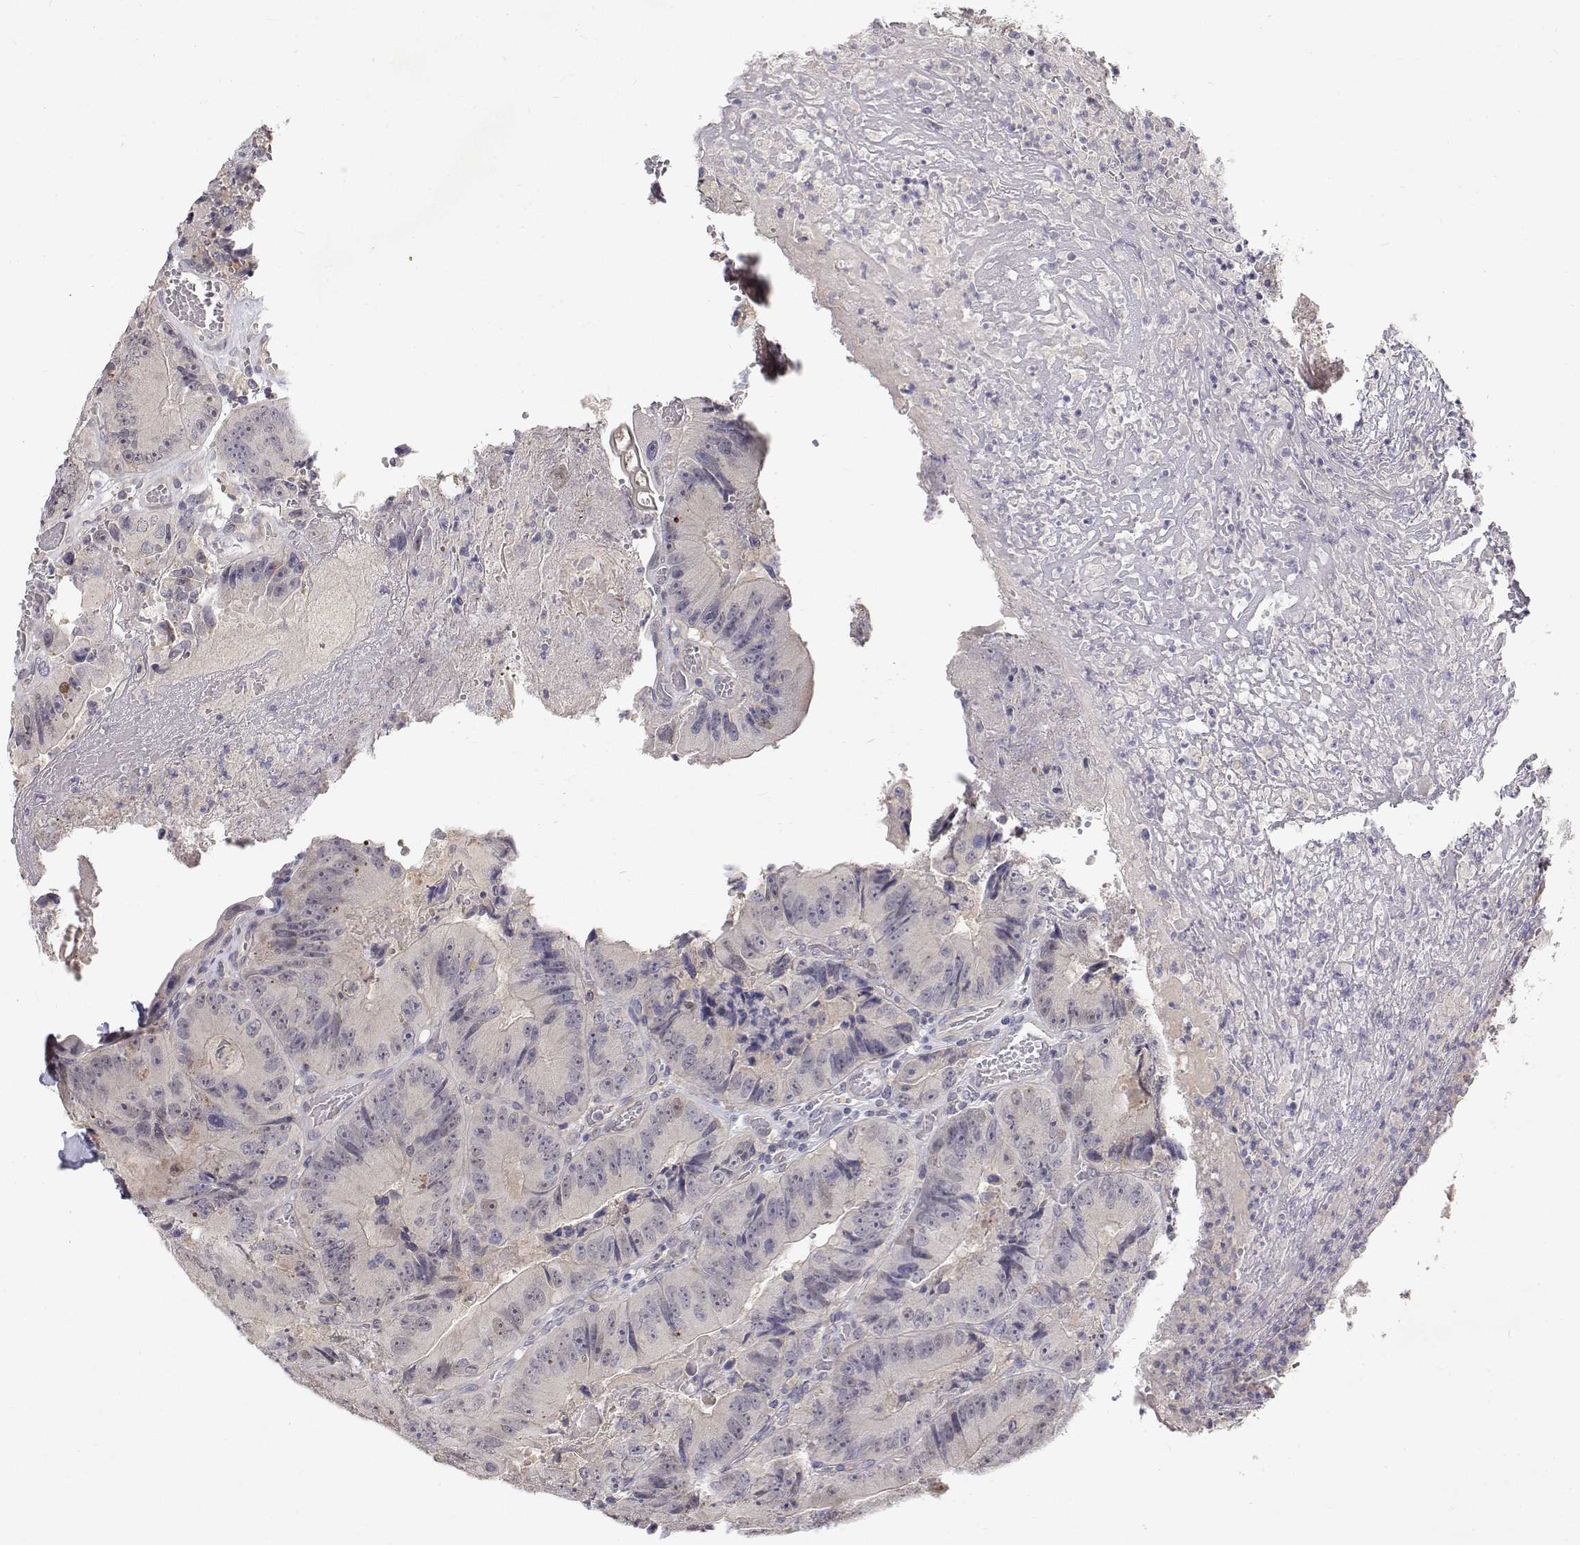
{"staining": {"intensity": "negative", "quantity": "none", "location": "none"}, "tissue": "colorectal cancer", "cell_type": "Tumor cells", "image_type": "cancer", "snomed": [{"axis": "morphology", "description": "Adenocarcinoma, NOS"}, {"axis": "topography", "description": "Colon"}], "caption": "High magnification brightfield microscopy of colorectal cancer (adenocarcinoma) stained with DAB (brown) and counterstained with hematoxylin (blue): tumor cells show no significant positivity.", "gene": "MYPN", "patient": {"sex": "female", "age": 86}}